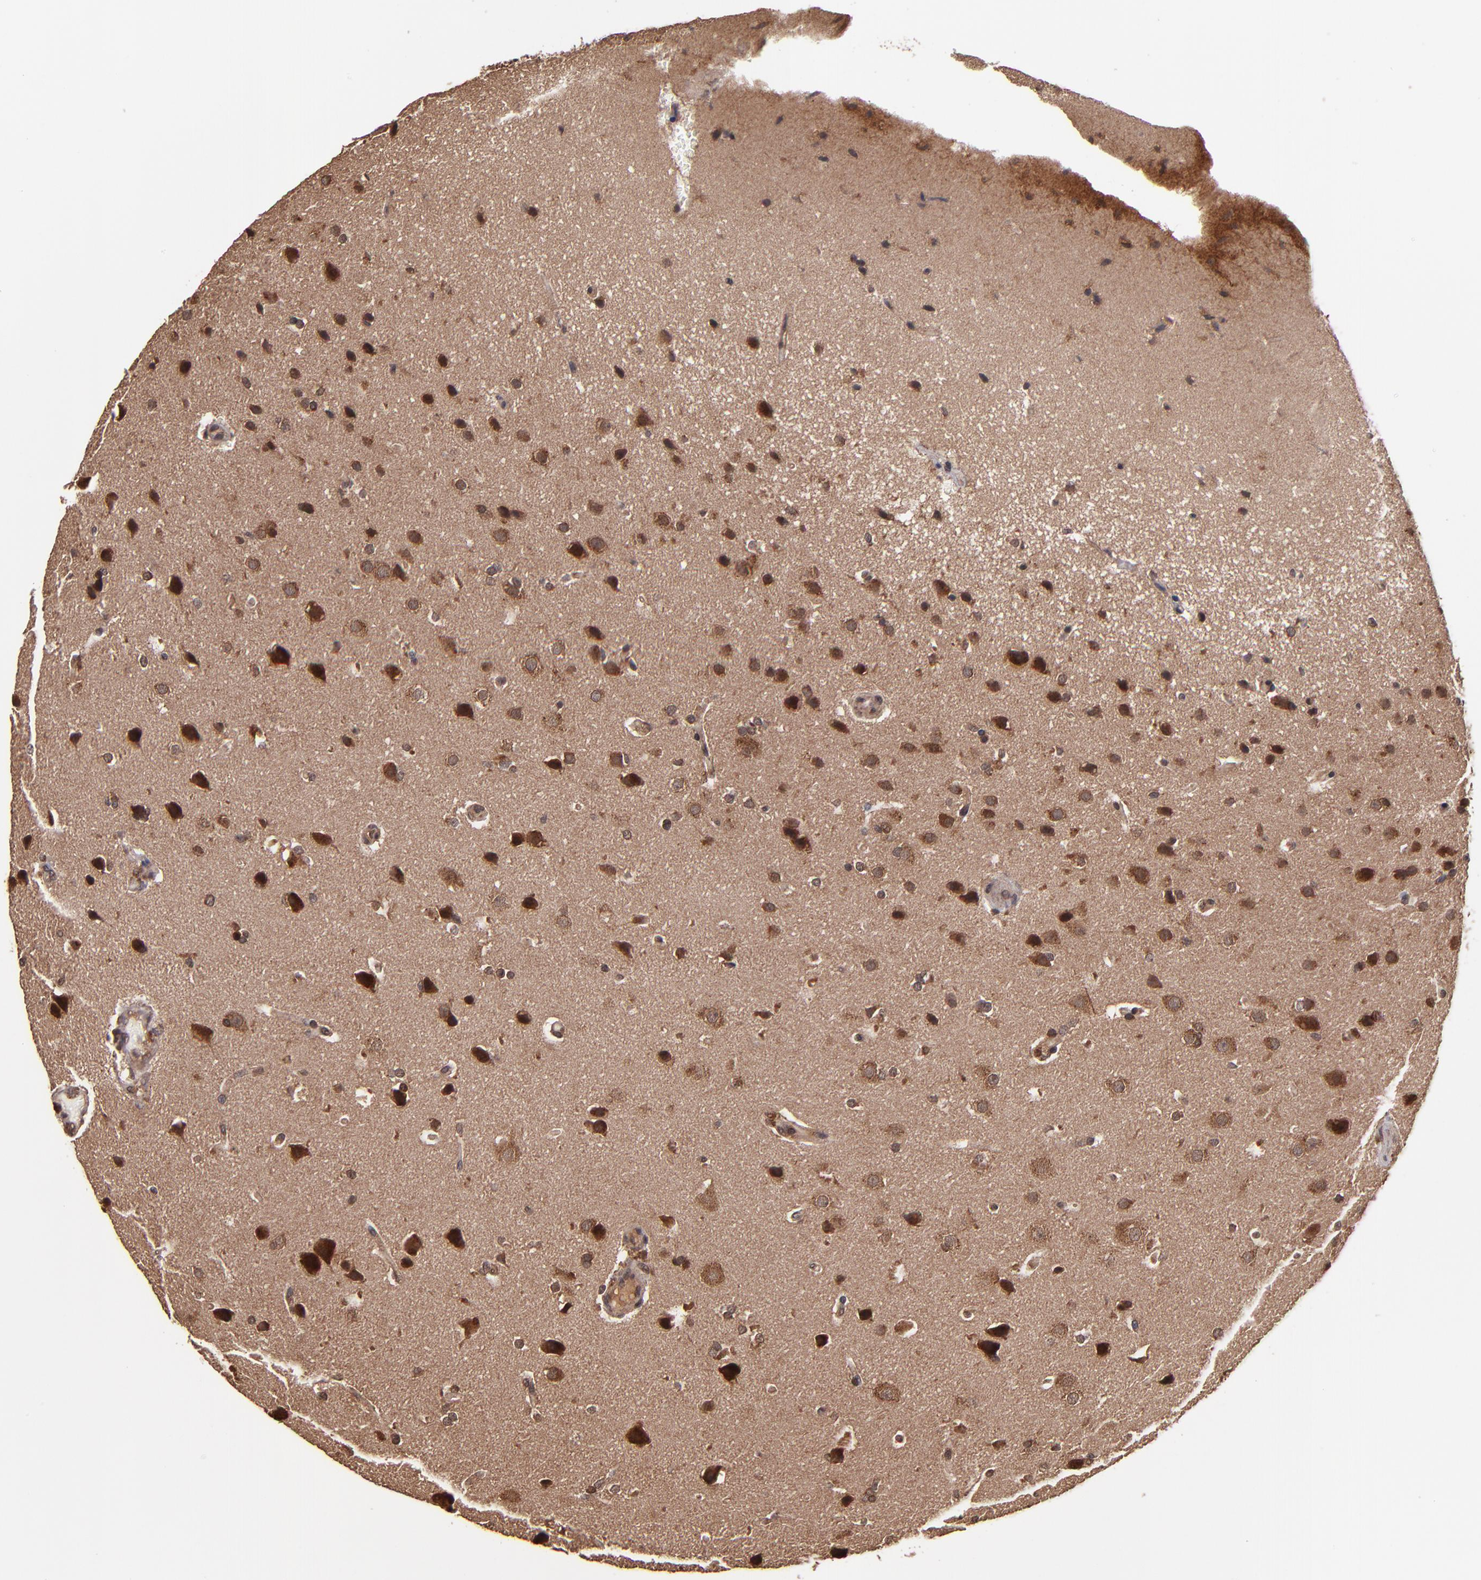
{"staining": {"intensity": "strong", "quantity": "25%-75%", "location": "cytoplasmic/membranous"}, "tissue": "glioma", "cell_type": "Tumor cells", "image_type": "cancer", "snomed": [{"axis": "morphology", "description": "Glioma, malignant, Low grade"}, {"axis": "topography", "description": "Cerebral cortex"}], "caption": "This is an image of IHC staining of glioma, which shows strong positivity in the cytoplasmic/membranous of tumor cells.", "gene": "NFE2L2", "patient": {"sex": "female", "age": 47}}